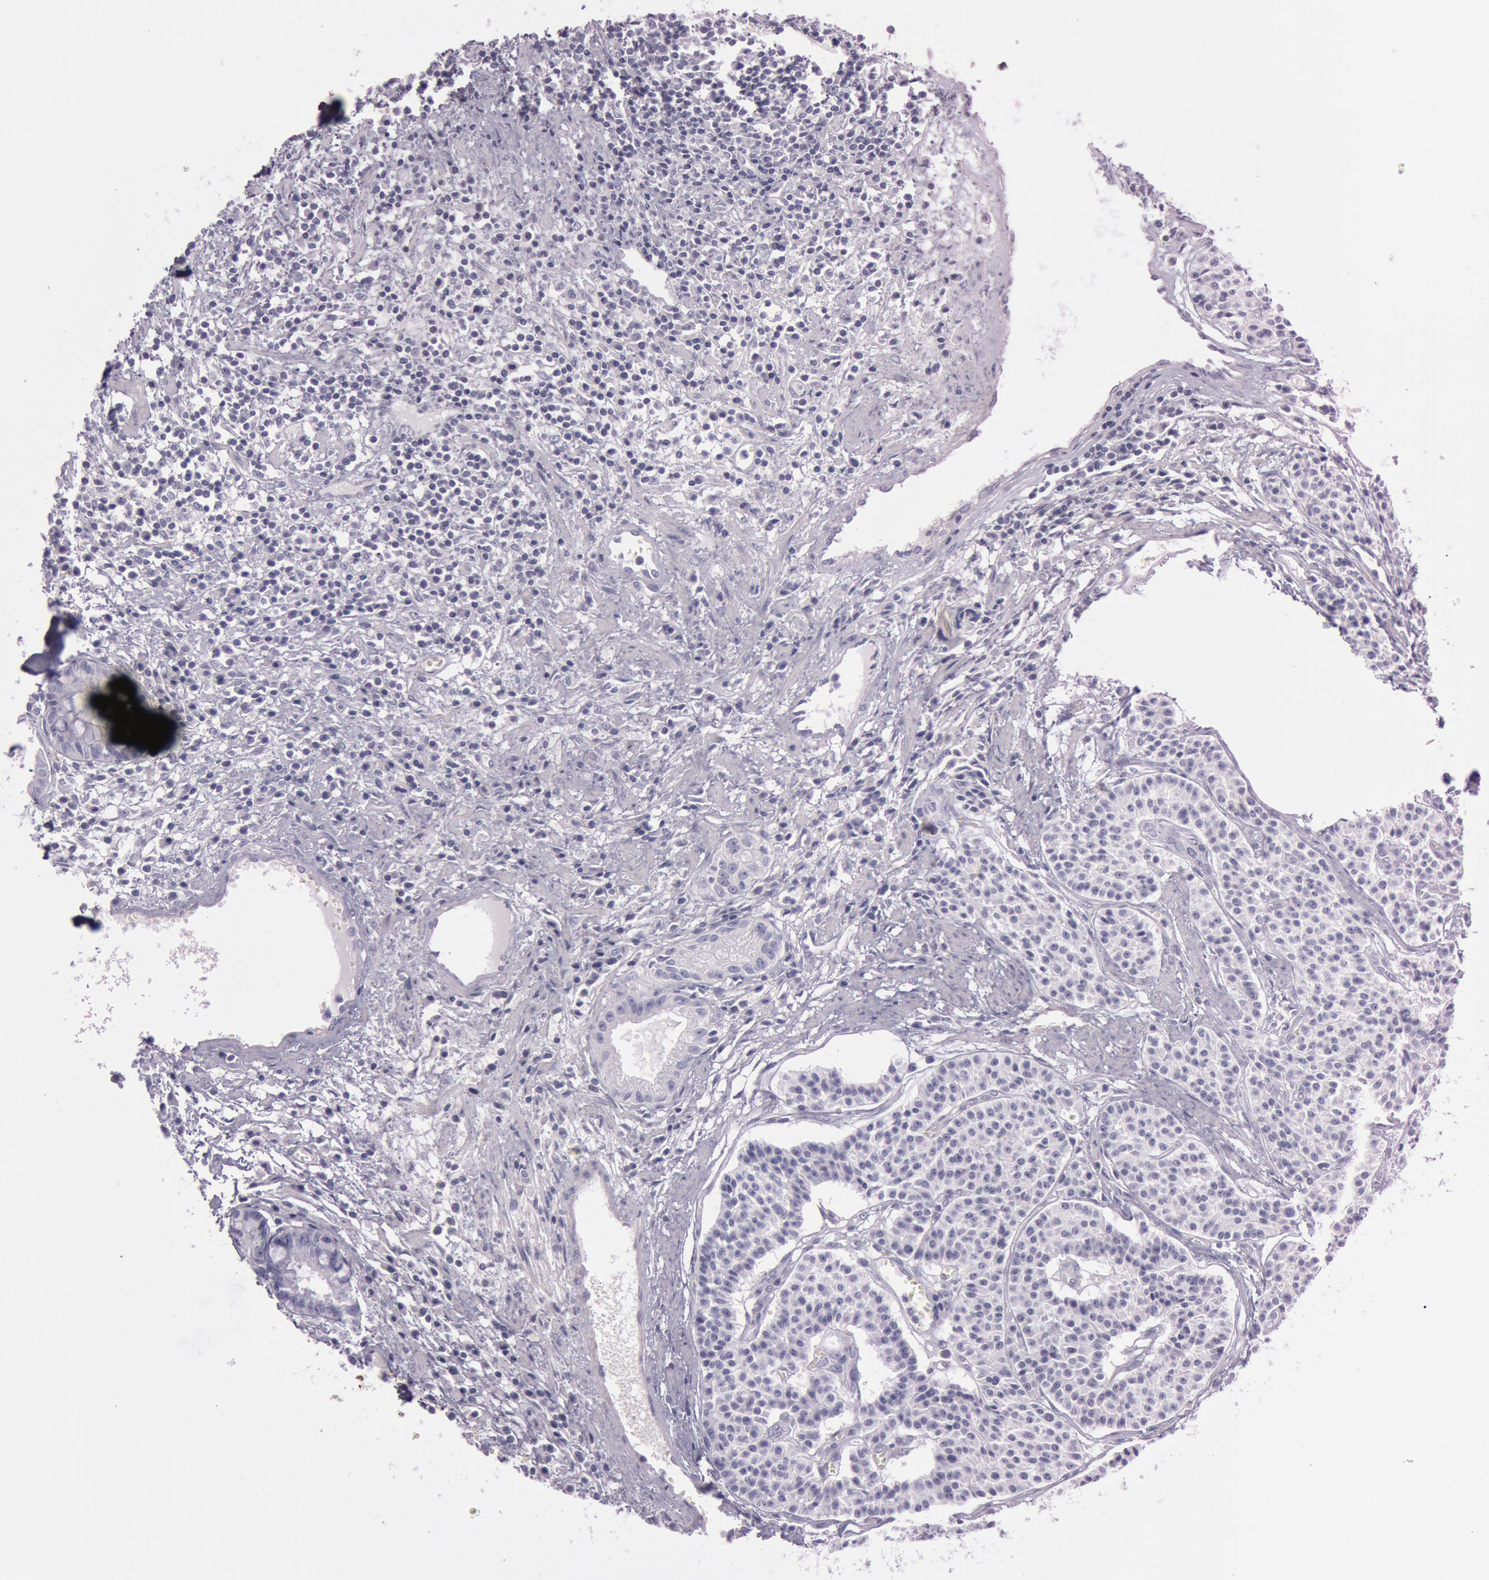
{"staining": {"intensity": "negative", "quantity": "none", "location": "none"}, "tissue": "carcinoid", "cell_type": "Tumor cells", "image_type": "cancer", "snomed": [{"axis": "morphology", "description": "Carcinoid, malignant, NOS"}, {"axis": "topography", "description": "Stomach"}], "caption": "Protein analysis of carcinoid (malignant) exhibits no significant expression in tumor cells.", "gene": "S100A7", "patient": {"sex": "female", "age": 76}}